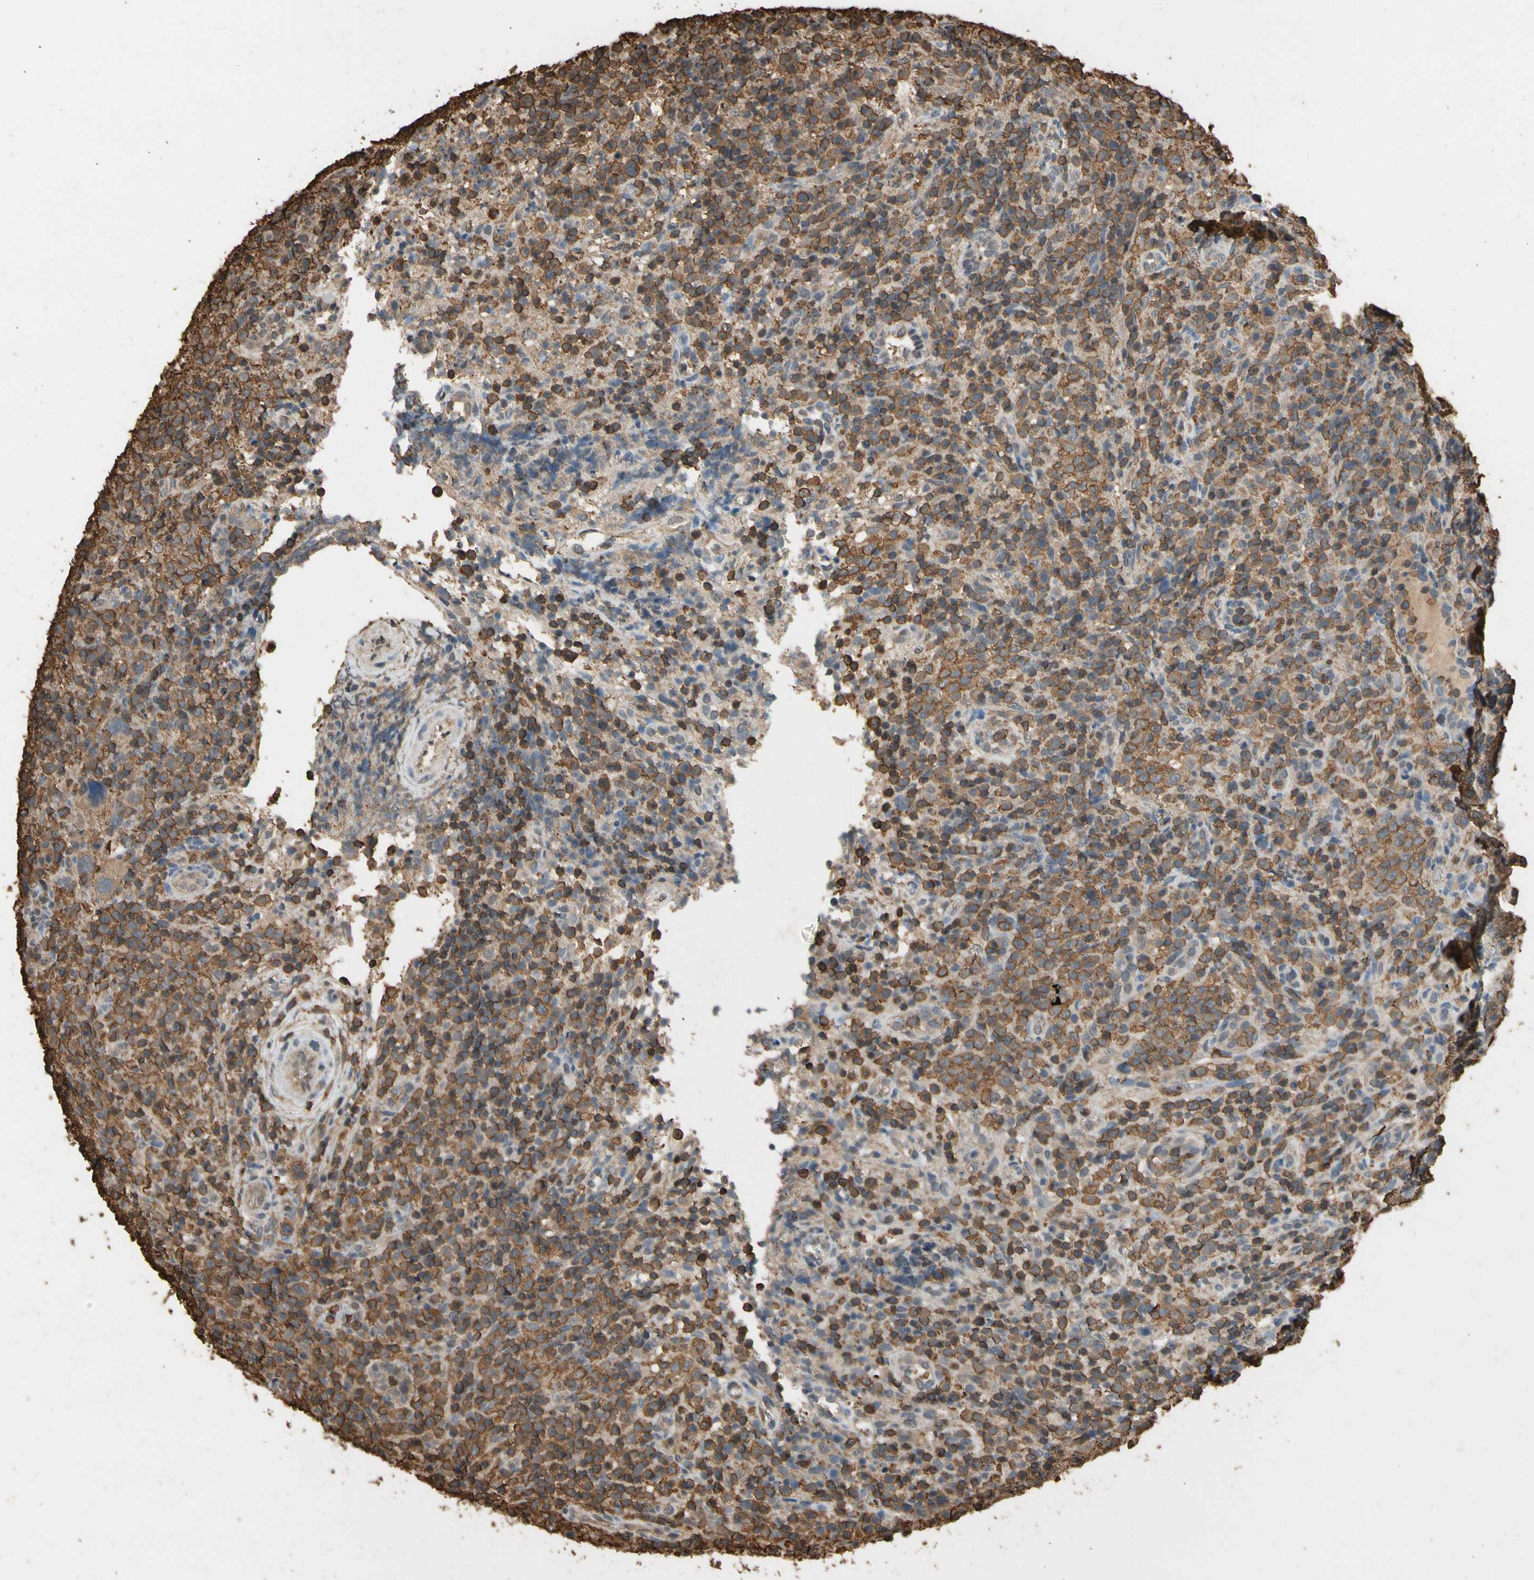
{"staining": {"intensity": "moderate", "quantity": ">75%", "location": "cytoplasmic/membranous"}, "tissue": "lymphoma", "cell_type": "Tumor cells", "image_type": "cancer", "snomed": [{"axis": "morphology", "description": "Malignant lymphoma, non-Hodgkin's type, High grade"}, {"axis": "topography", "description": "Lymph node"}], "caption": "High-magnification brightfield microscopy of malignant lymphoma, non-Hodgkin's type (high-grade) stained with DAB (brown) and counterstained with hematoxylin (blue). tumor cells exhibit moderate cytoplasmic/membranous expression is appreciated in approximately>75% of cells.", "gene": "TNFSF13B", "patient": {"sex": "female", "age": 76}}